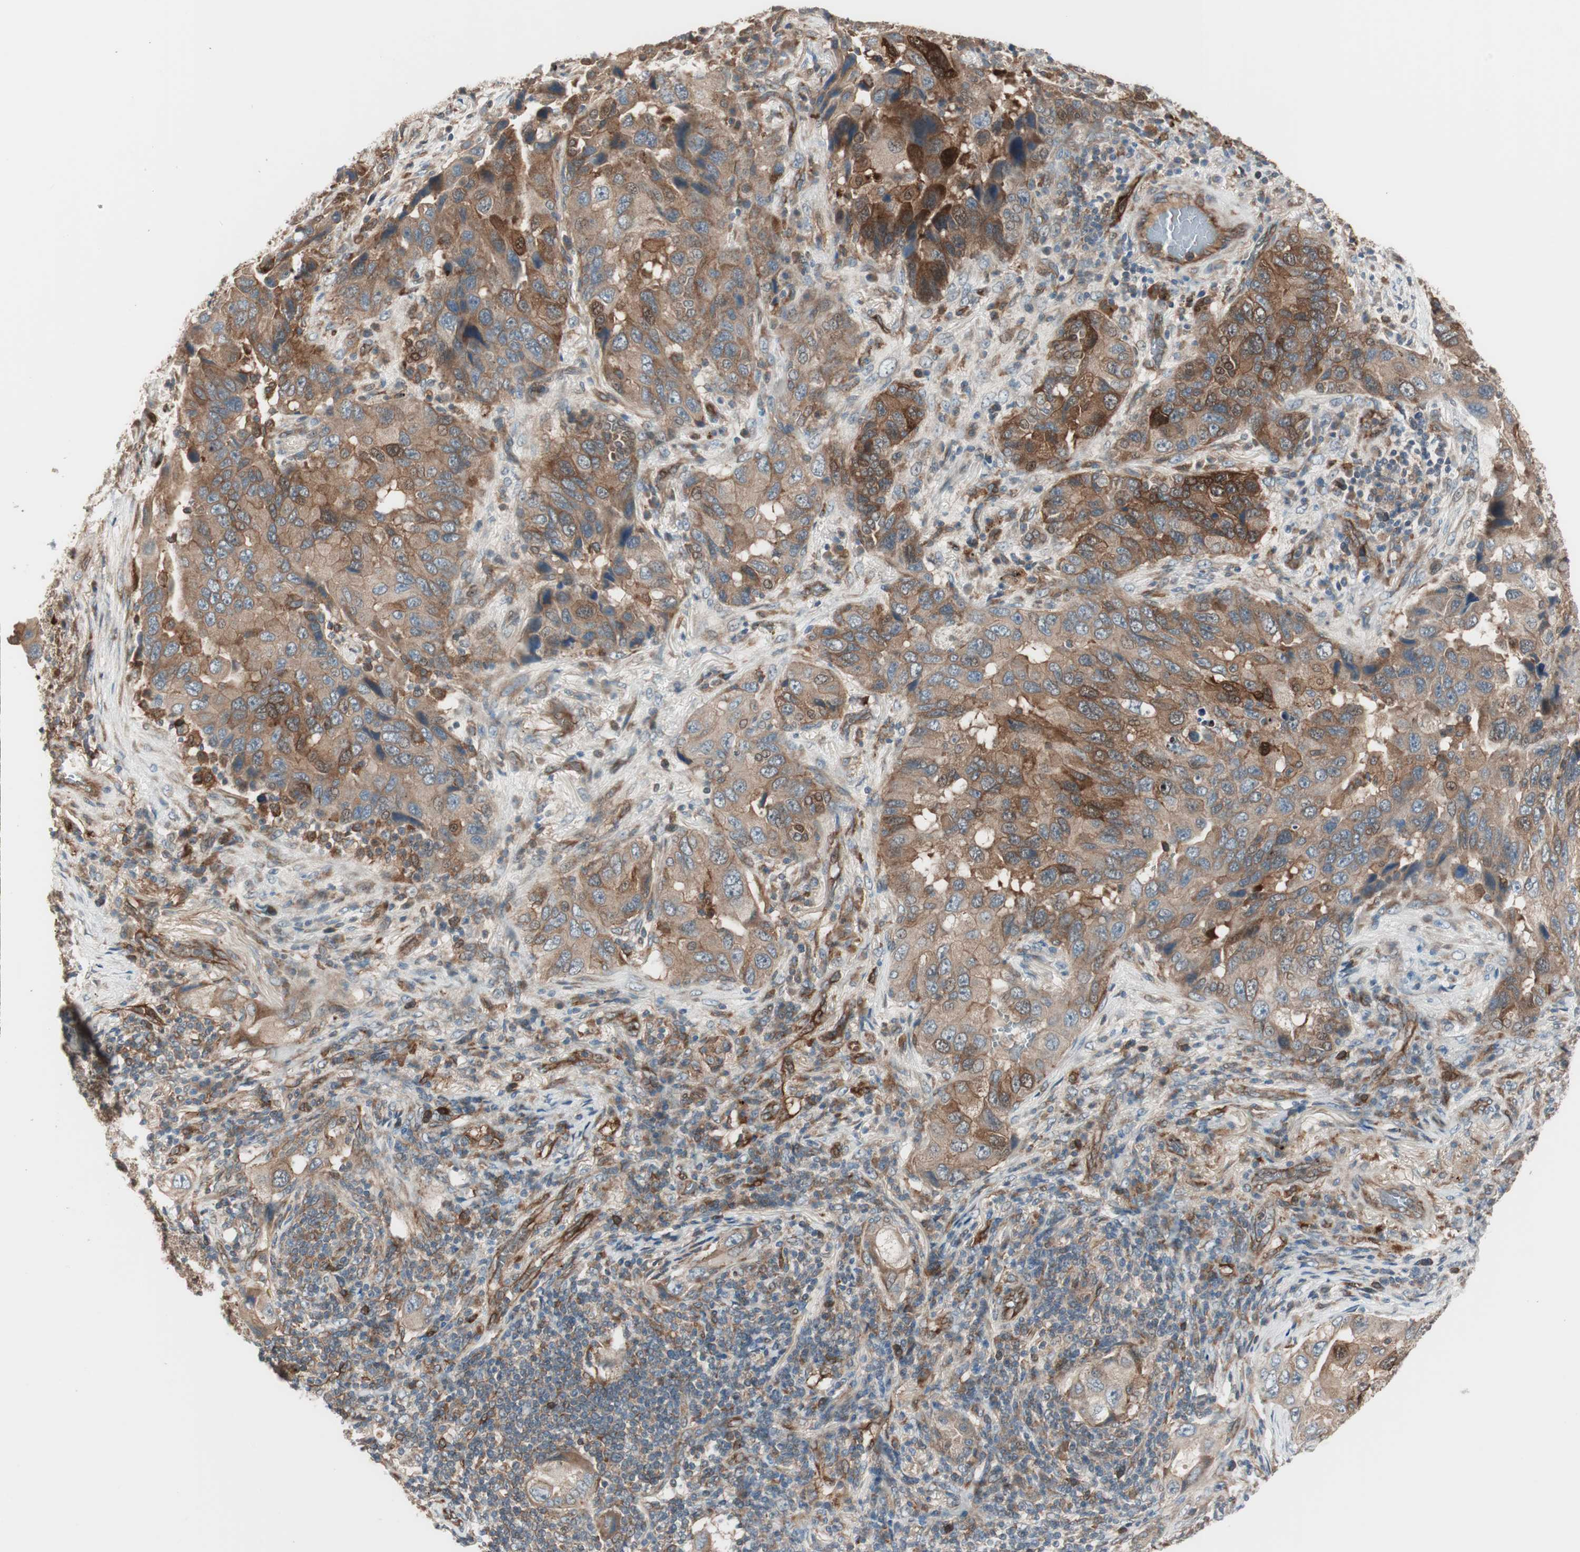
{"staining": {"intensity": "moderate", "quantity": ">75%", "location": "cytoplasmic/membranous"}, "tissue": "lung cancer", "cell_type": "Tumor cells", "image_type": "cancer", "snomed": [{"axis": "morphology", "description": "Adenocarcinoma, NOS"}, {"axis": "topography", "description": "Lung"}], "caption": "A brown stain shows moderate cytoplasmic/membranous positivity of a protein in human lung cancer (adenocarcinoma) tumor cells. (DAB (3,3'-diaminobenzidine) IHC, brown staining for protein, blue staining for nuclei).", "gene": "STAB1", "patient": {"sex": "female", "age": 65}}